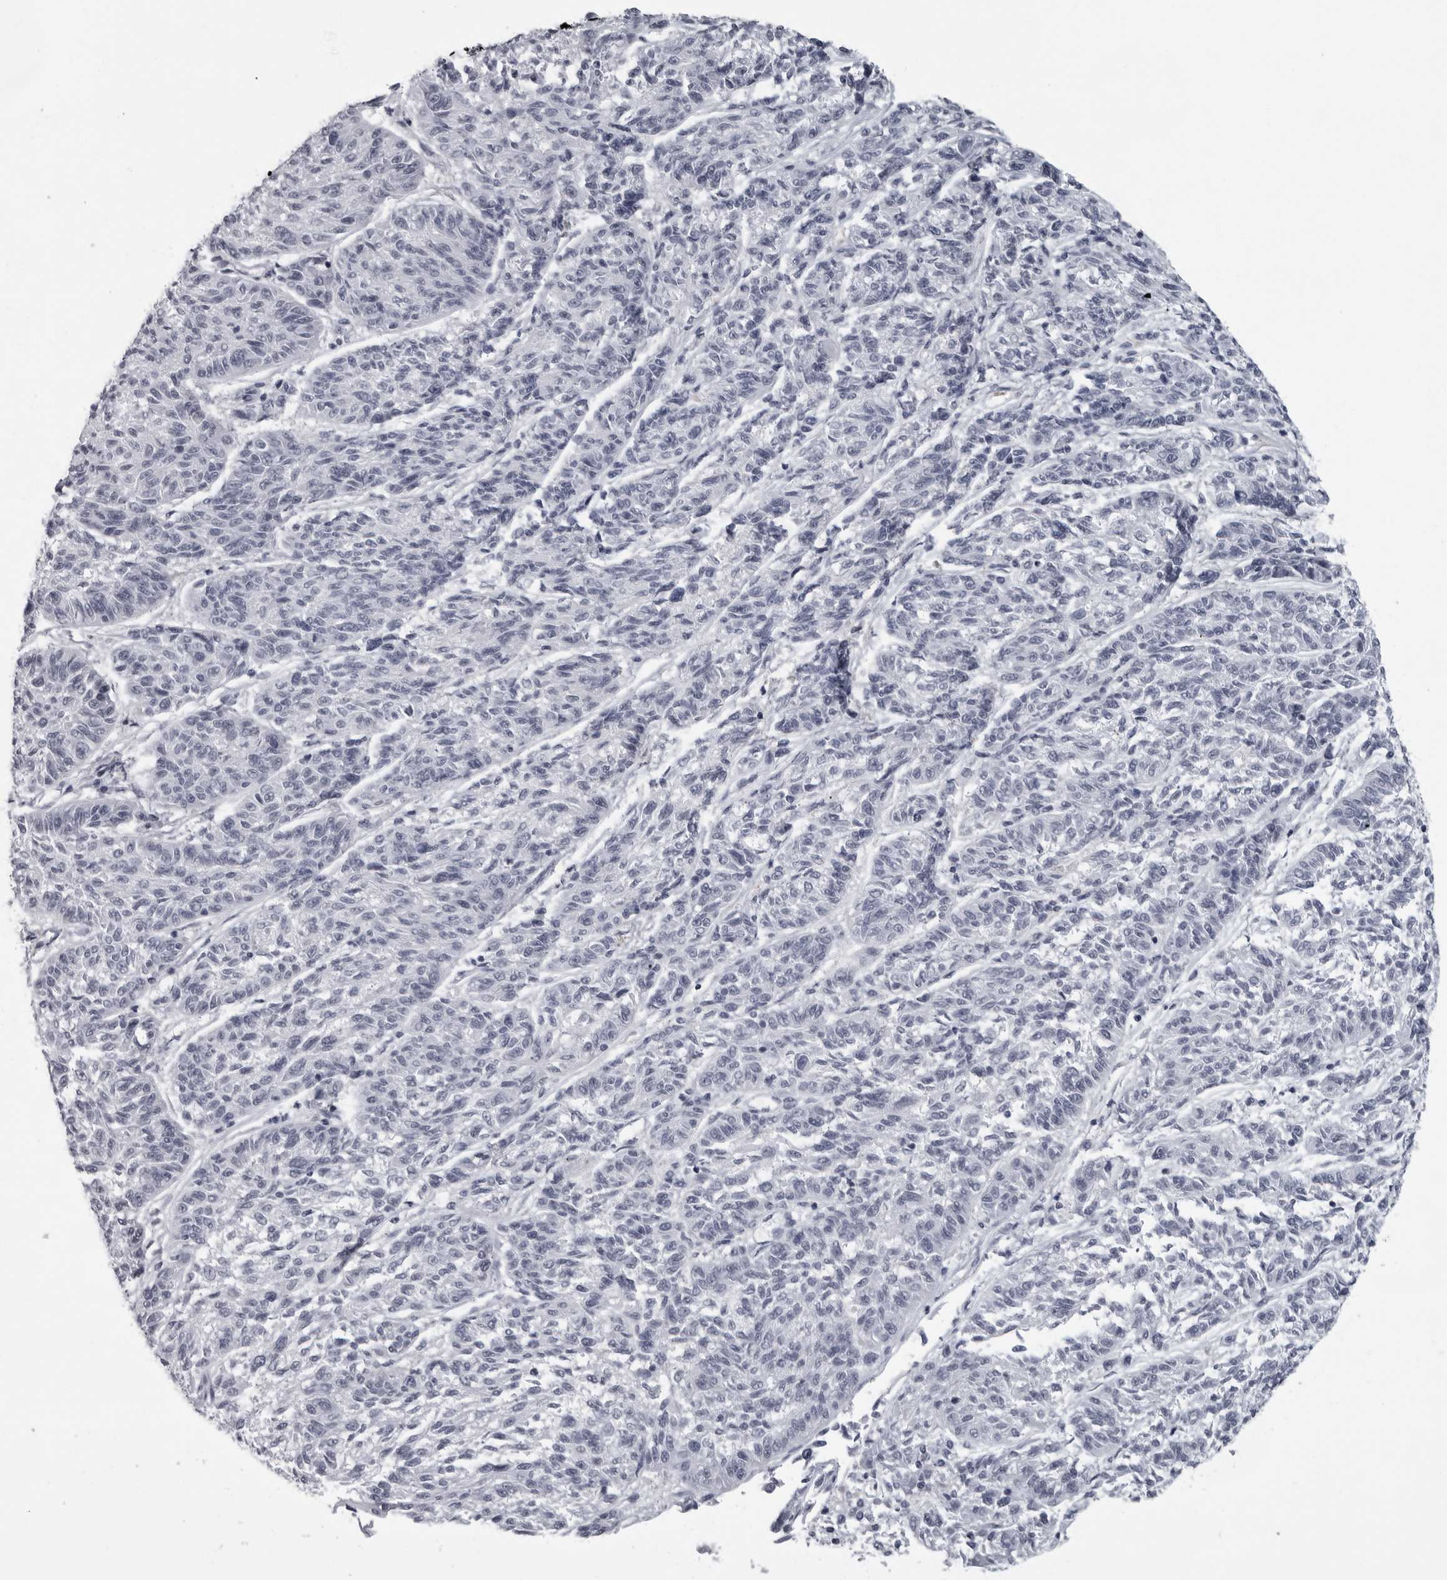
{"staining": {"intensity": "negative", "quantity": "none", "location": "none"}, "tissue": "melanoma", "cell_type": "Tumor cells", "image_type": "cancer", "snomed": [{"axis": "morphology", "description": "Malignant melanoma, NOS"}, {"axis": "topography", "description": "Skin"}], "caption": "Image shows no significant protein staining in tumor cells of melanoma.", "gene": "LZIC", "patient": {"sex": "male", "age": 53}}